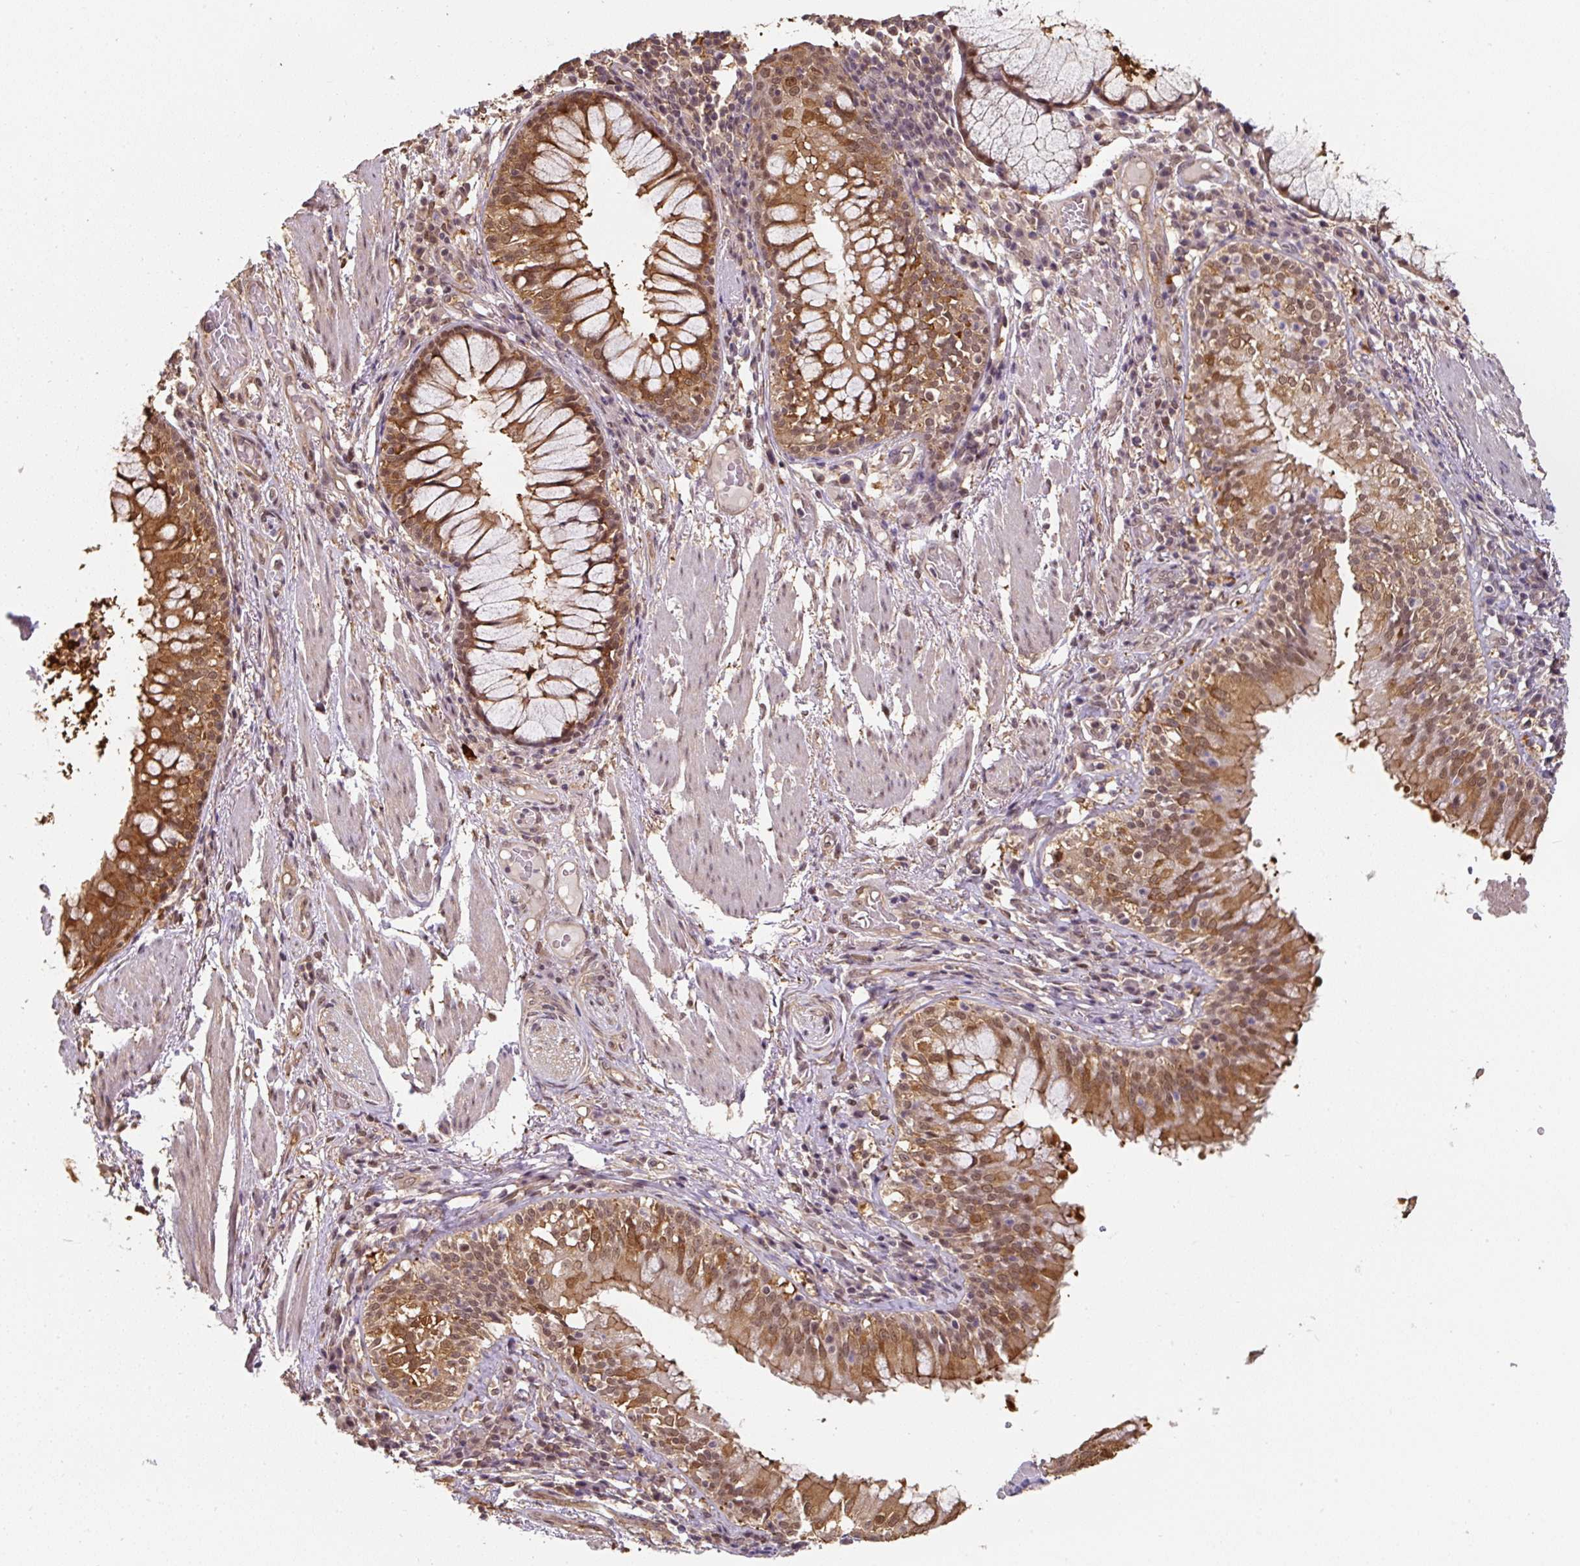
{"staining": {"intensity": "moderate", "quantity": ">75%", "location": "cytoplasmic/membranous"}, "tissue": "soft tissue", "cell_type": "Chondrocytes", "image_type": "normal", "snomed": [{"axis": "morphology", "description": "Normal tissue, NOS"}, {"axis": "topography", "description": "Cartilage tissue"}, {"axis": "topography", "description": "Bronchus"}], "caption": "Unremarkable soft tissue demonstrates moderate cytoplasmic/membranous positivity in about >75% of chondrocytes Nuclei are stained in blue..", "gene": "ST13", "patient": {"sex": "male", "age": 56}}